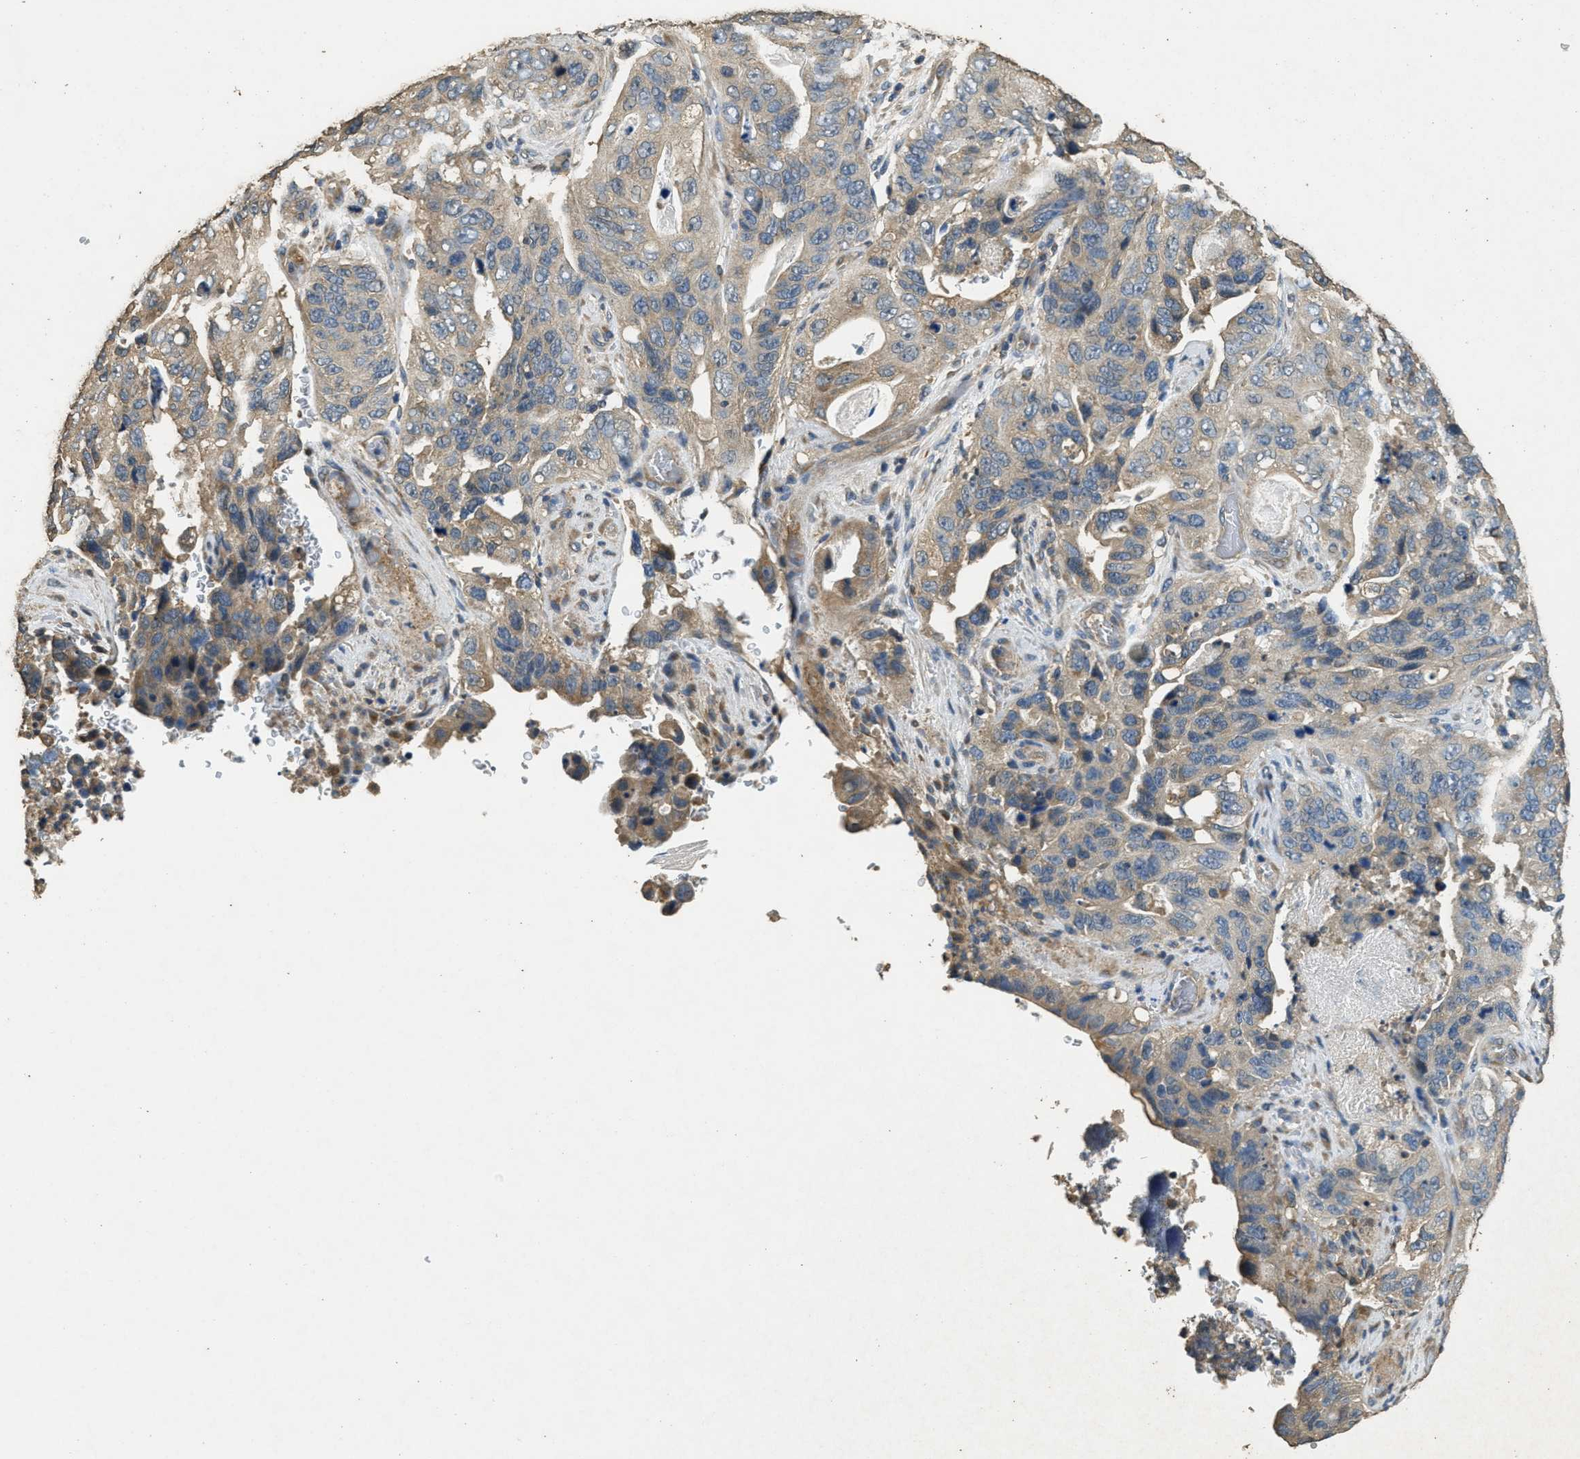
{"staining": {"intensity": "weak", "quantity": "25%-75%", "location": "cytoplasmic/membranous"}, "tissue": "stomach cancer", "cell_type": "Tumor cells", "image_type": "cancer", "snomed": [{"axis": "morphology", "description": "Adenocarcinoma, NOS"}, {"axis": "topography", "description": "Stomach"}], "caption": "Immunohistochemistry micrograph of neoplastic tissue: stomach cancer stained using immunohistochemistry displays low levels of weak protein expression localized specifically in the cytoplasmic/membranous of tumor cells, appearing as a cytoplasmic/membranous brown color.", "gene": "RAB6B", "patient": {"sex": "female", "age": 89}}